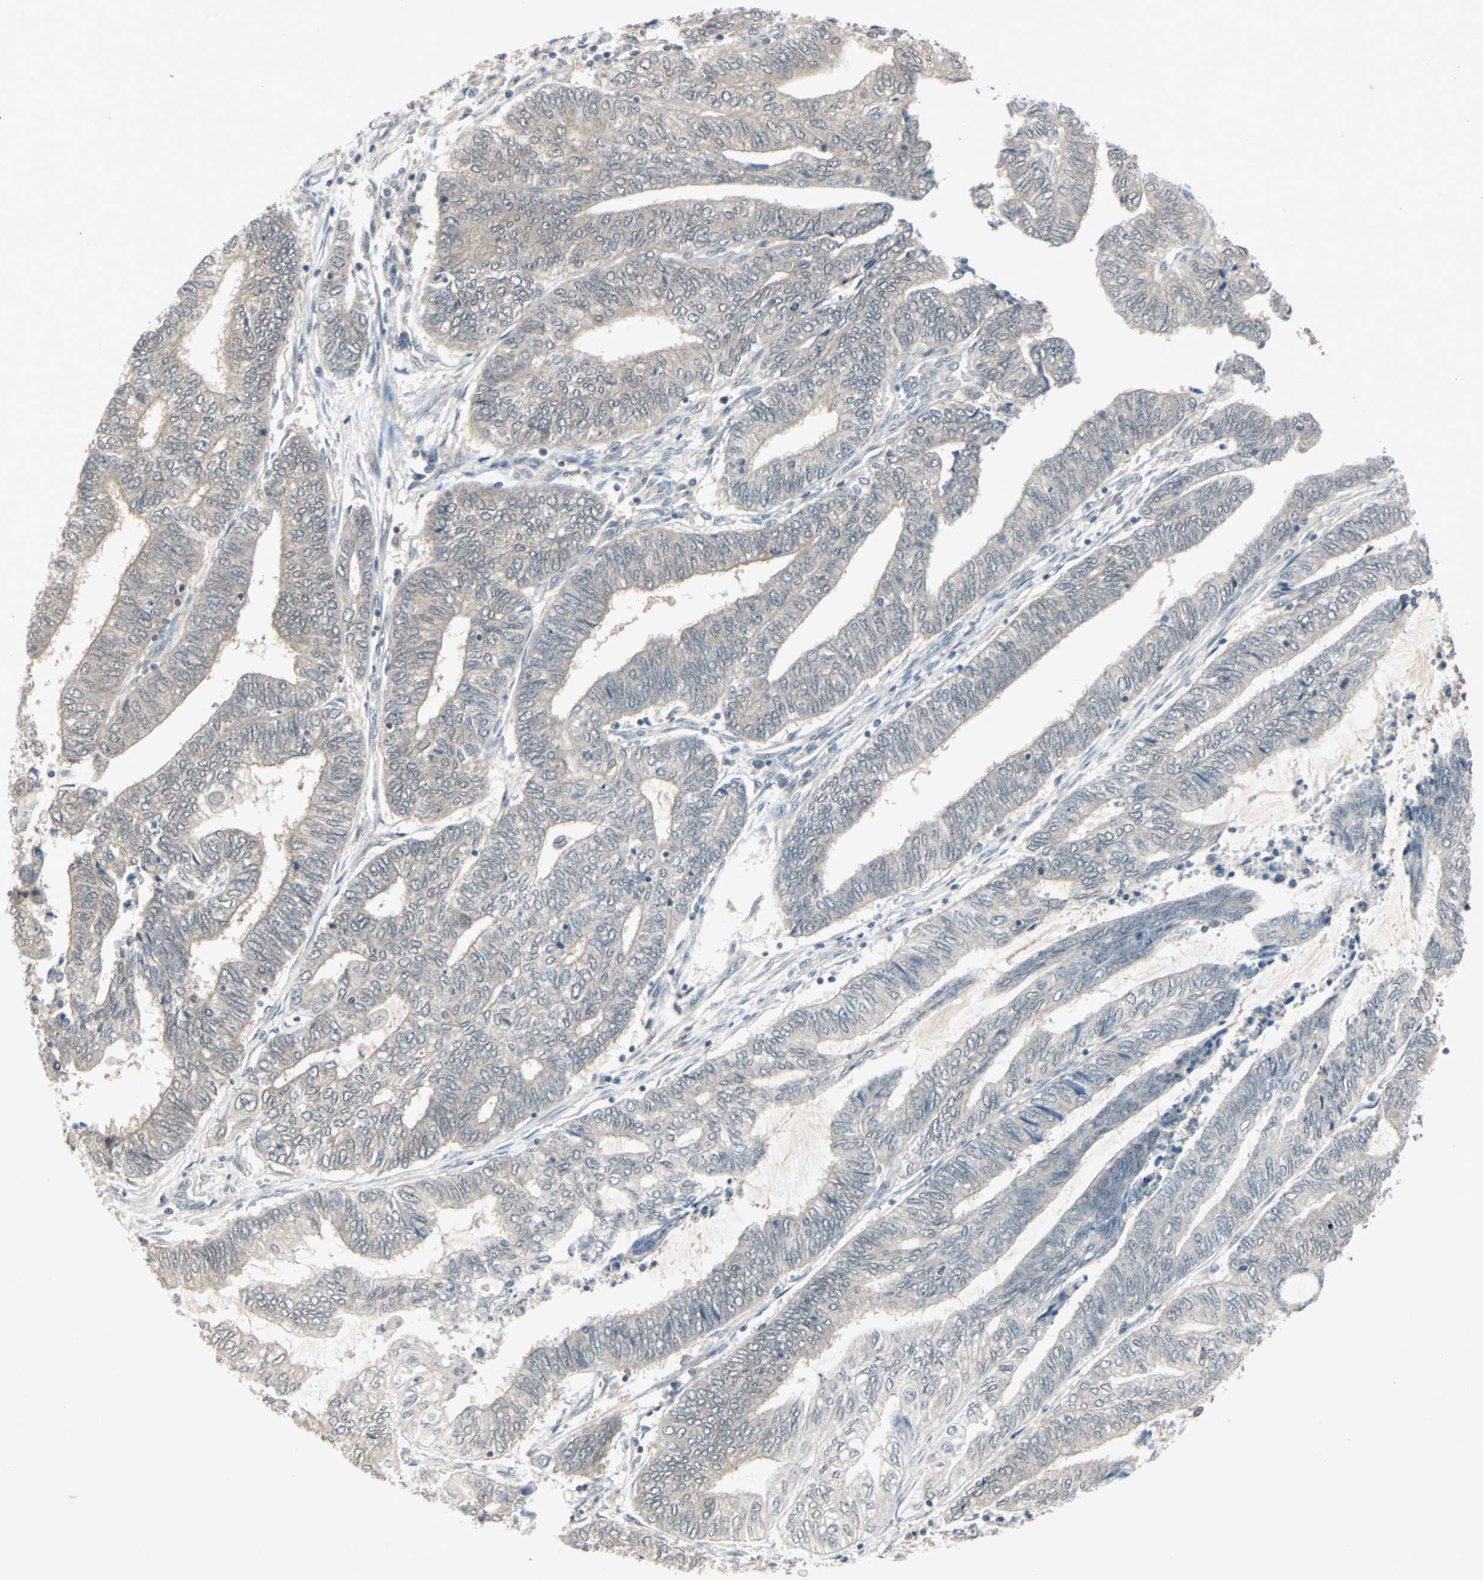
{"staining": {"intensity": "negative", "quantity": "none", "location": "none"}, "tissue": "endometrial cancer", "cell_type": "Tumor cells", "image_type": "cancer", "snomed": [{"axis": "morphology", "description": "Adenocarcinoma, NOS"}, {"axis": "topography", "description": "Uterus"}, {"axis": "topography", "description": "Endometrium"}], "caption": "There is no significant expression in tumor cells of endometrial adenocarcinoma.", "gene": "PTPA", "patient": {"sex": "female", "age": 70}}